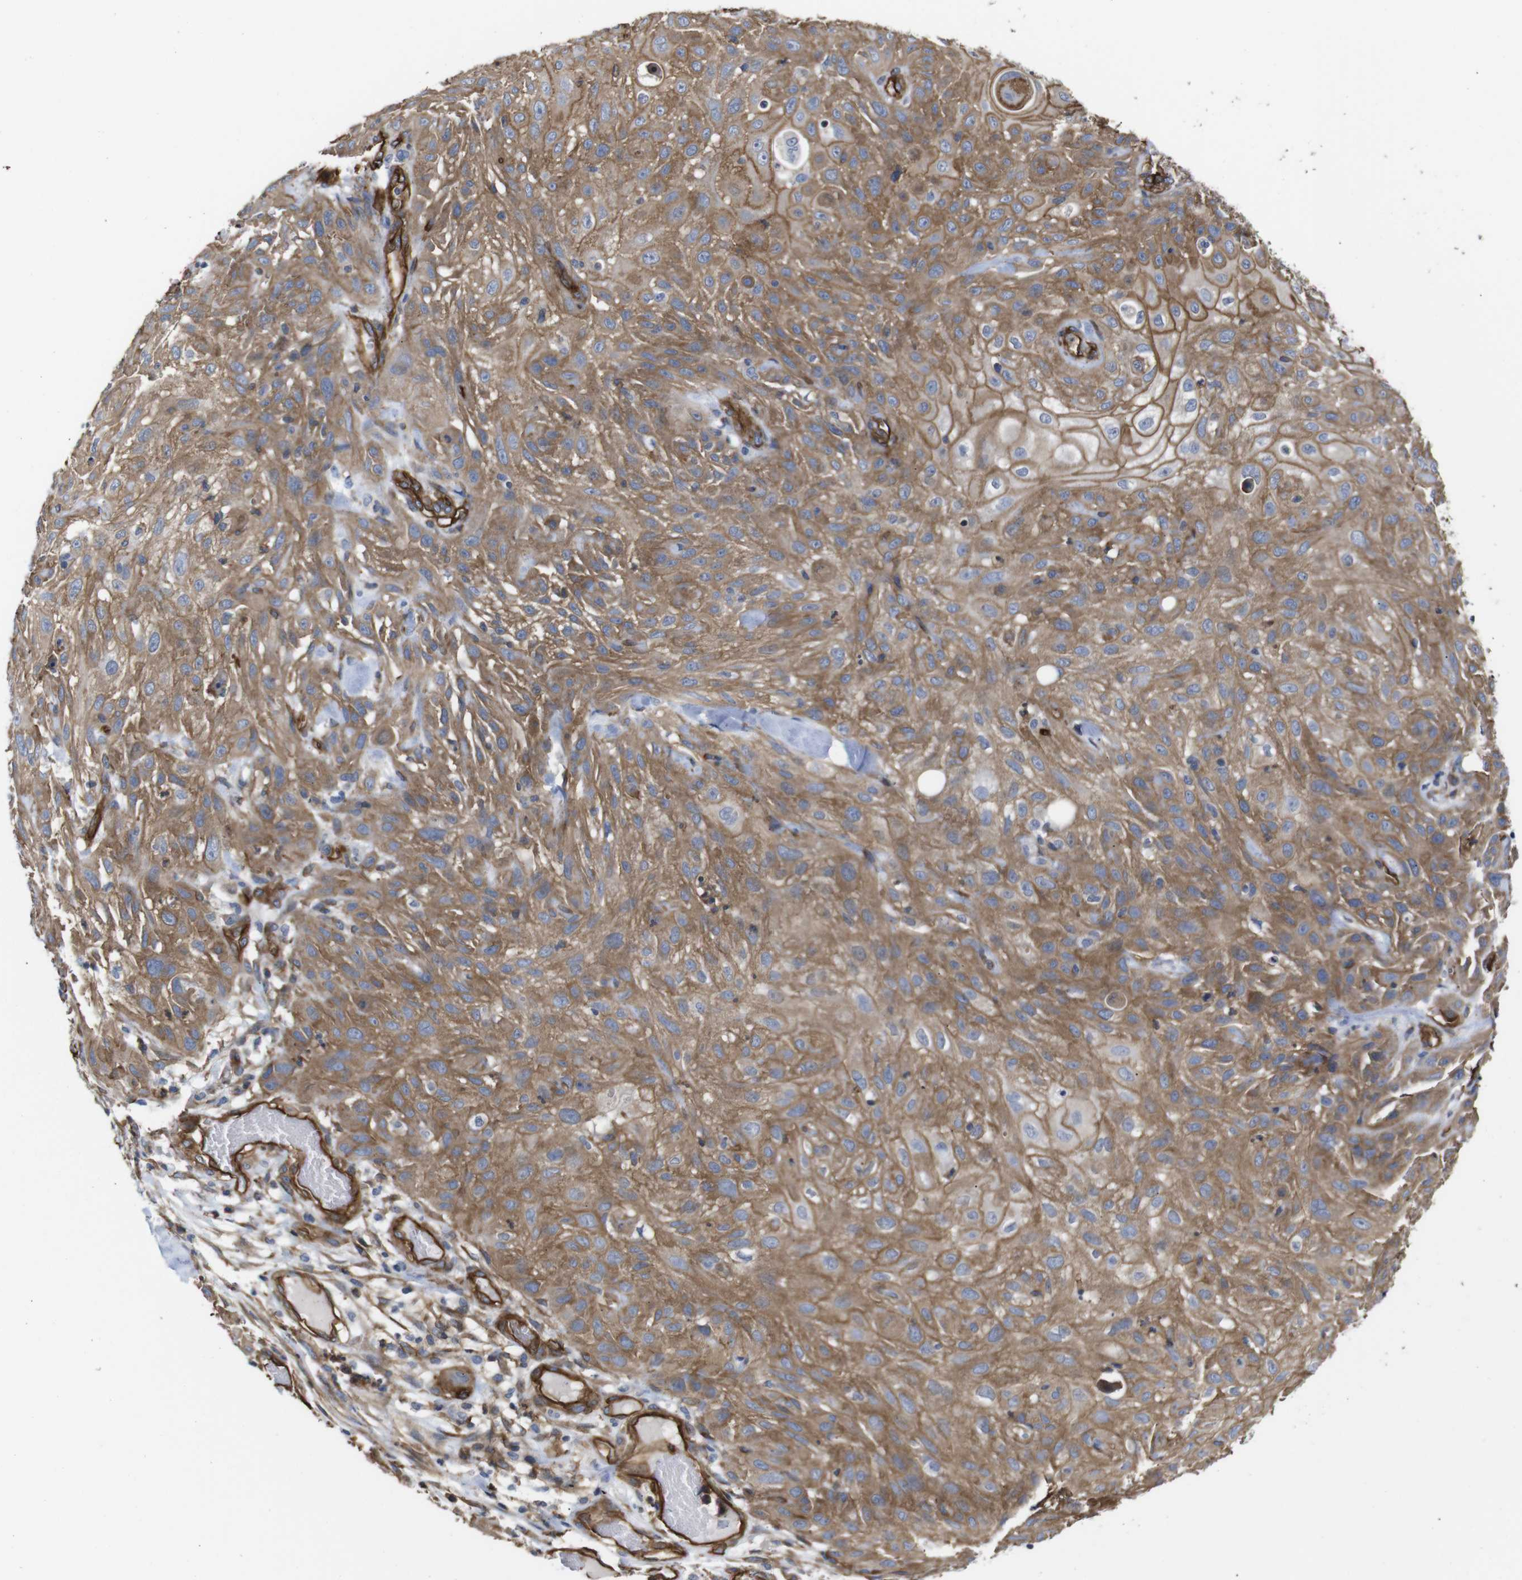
{"staining": {"intensity": "moderate", "quantity": ">75%", "location": "cytoplasmic/membranous"}, "tissue": "skin cancer", "cell_type": "Tumor cells", "image_type": "cancer", "snomed": [{"axis": "morphology", "description": "Squamous cell carcinoma, NOS"}, {"axis": "topography", "description": "Skin"}], "caption": "This histopathology image exhibits squamous cell carcinoma (skin) stained with immunohistochemistry to label a protein in brown. The cytoplasmic/membranous of tumor cells show moderate positivity for the protein. Nuclei are counter-stained blue.", "gene": "SPTBN1", "patient": {"sex": "male", "age": 75}}